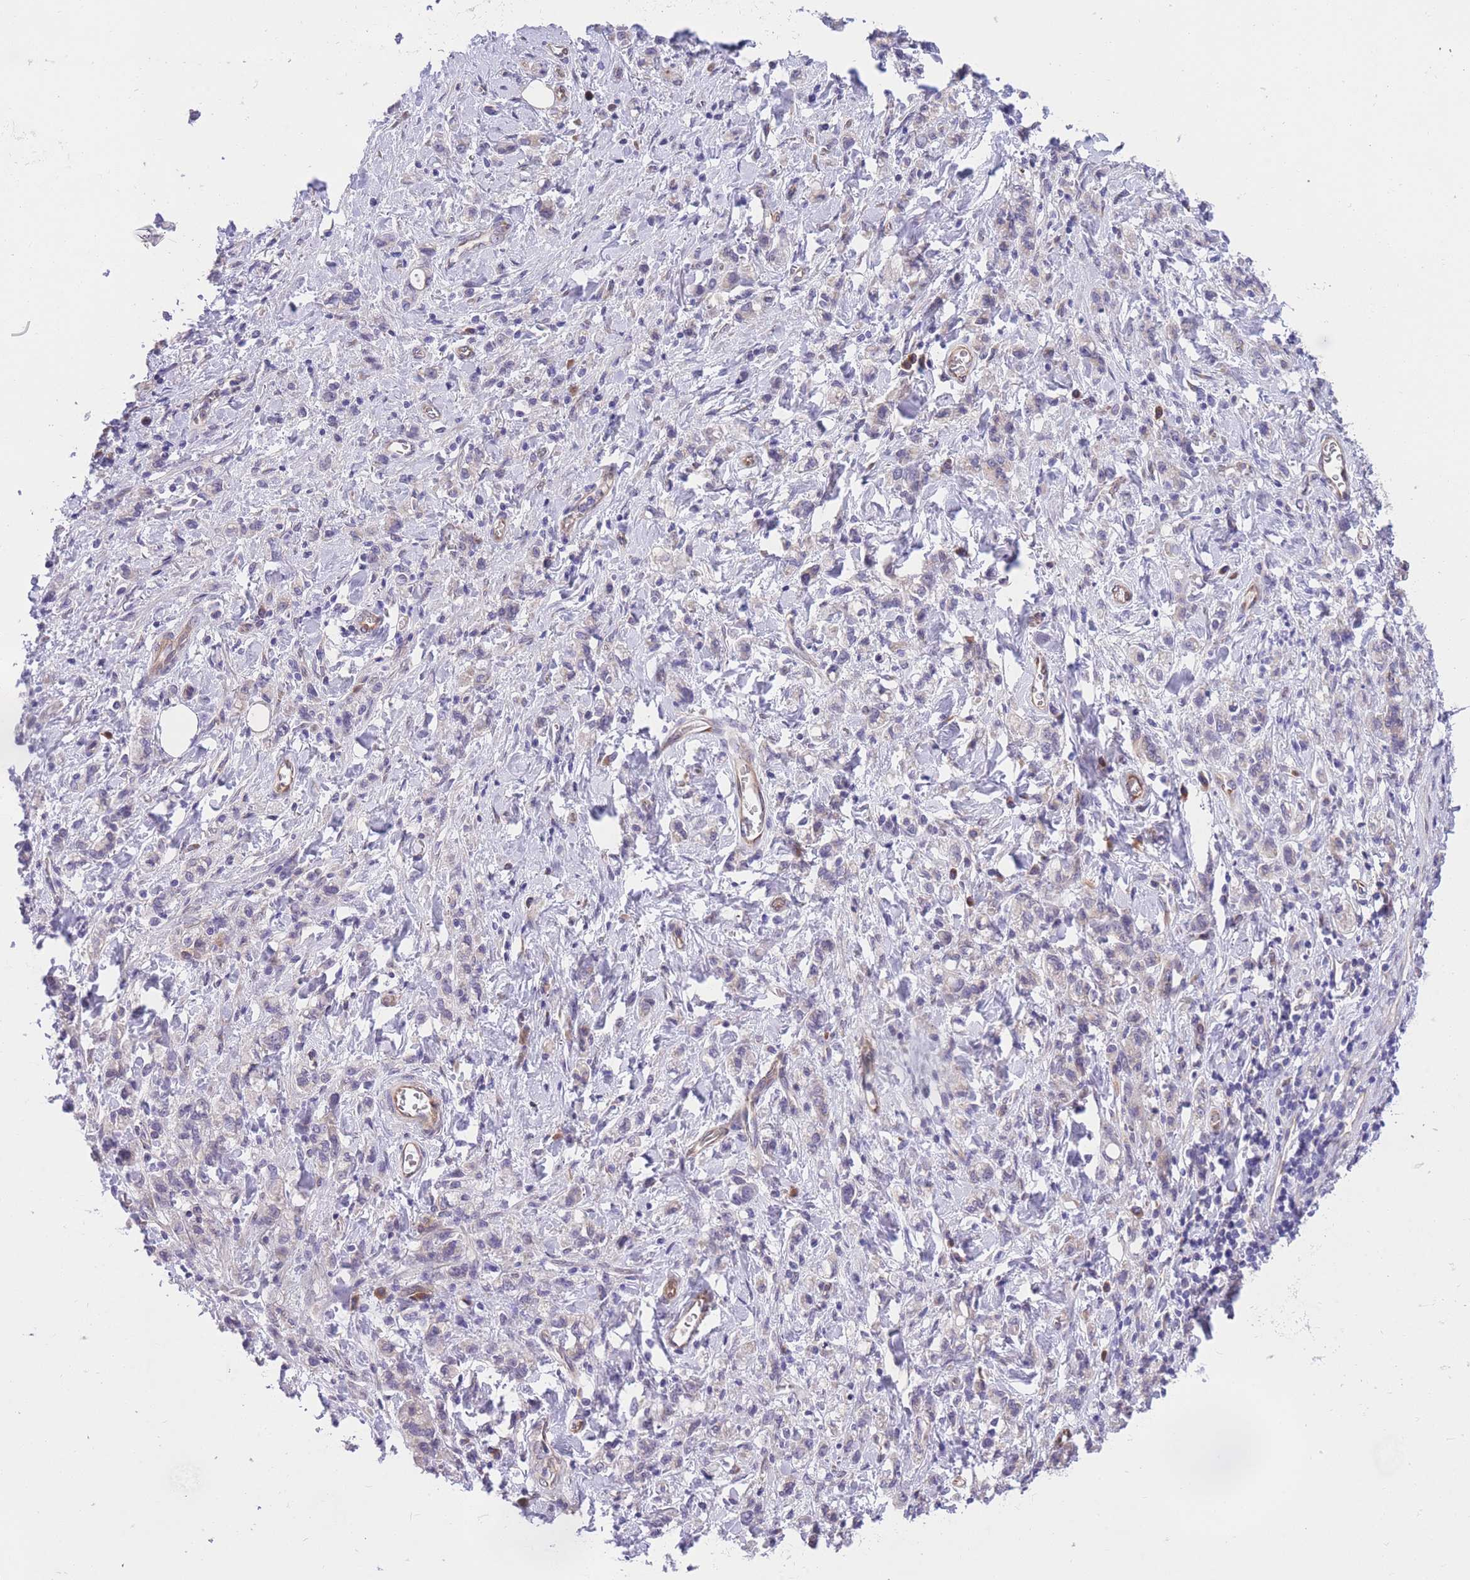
{"staining": {"intensity": "negative", "quantity": "none", "location": "none"}, "tissue": "stomach cancer", "cell_type": "Tumor cells", "image_type": "cancer", "snomed": [{"axis": "morphology", "description": "Adenocarcinoma, NOS"}, {"axis": "topography", "description": "Stomach"}], "caption": "A high-resolution image shows immunohistochemistry (IHC) staining of stomach cancer (adenocarcinoma), which reveals no significant staining in tumor cells.", "gene": "WWOX", "patient": {"sex": "male", "age": 77}}